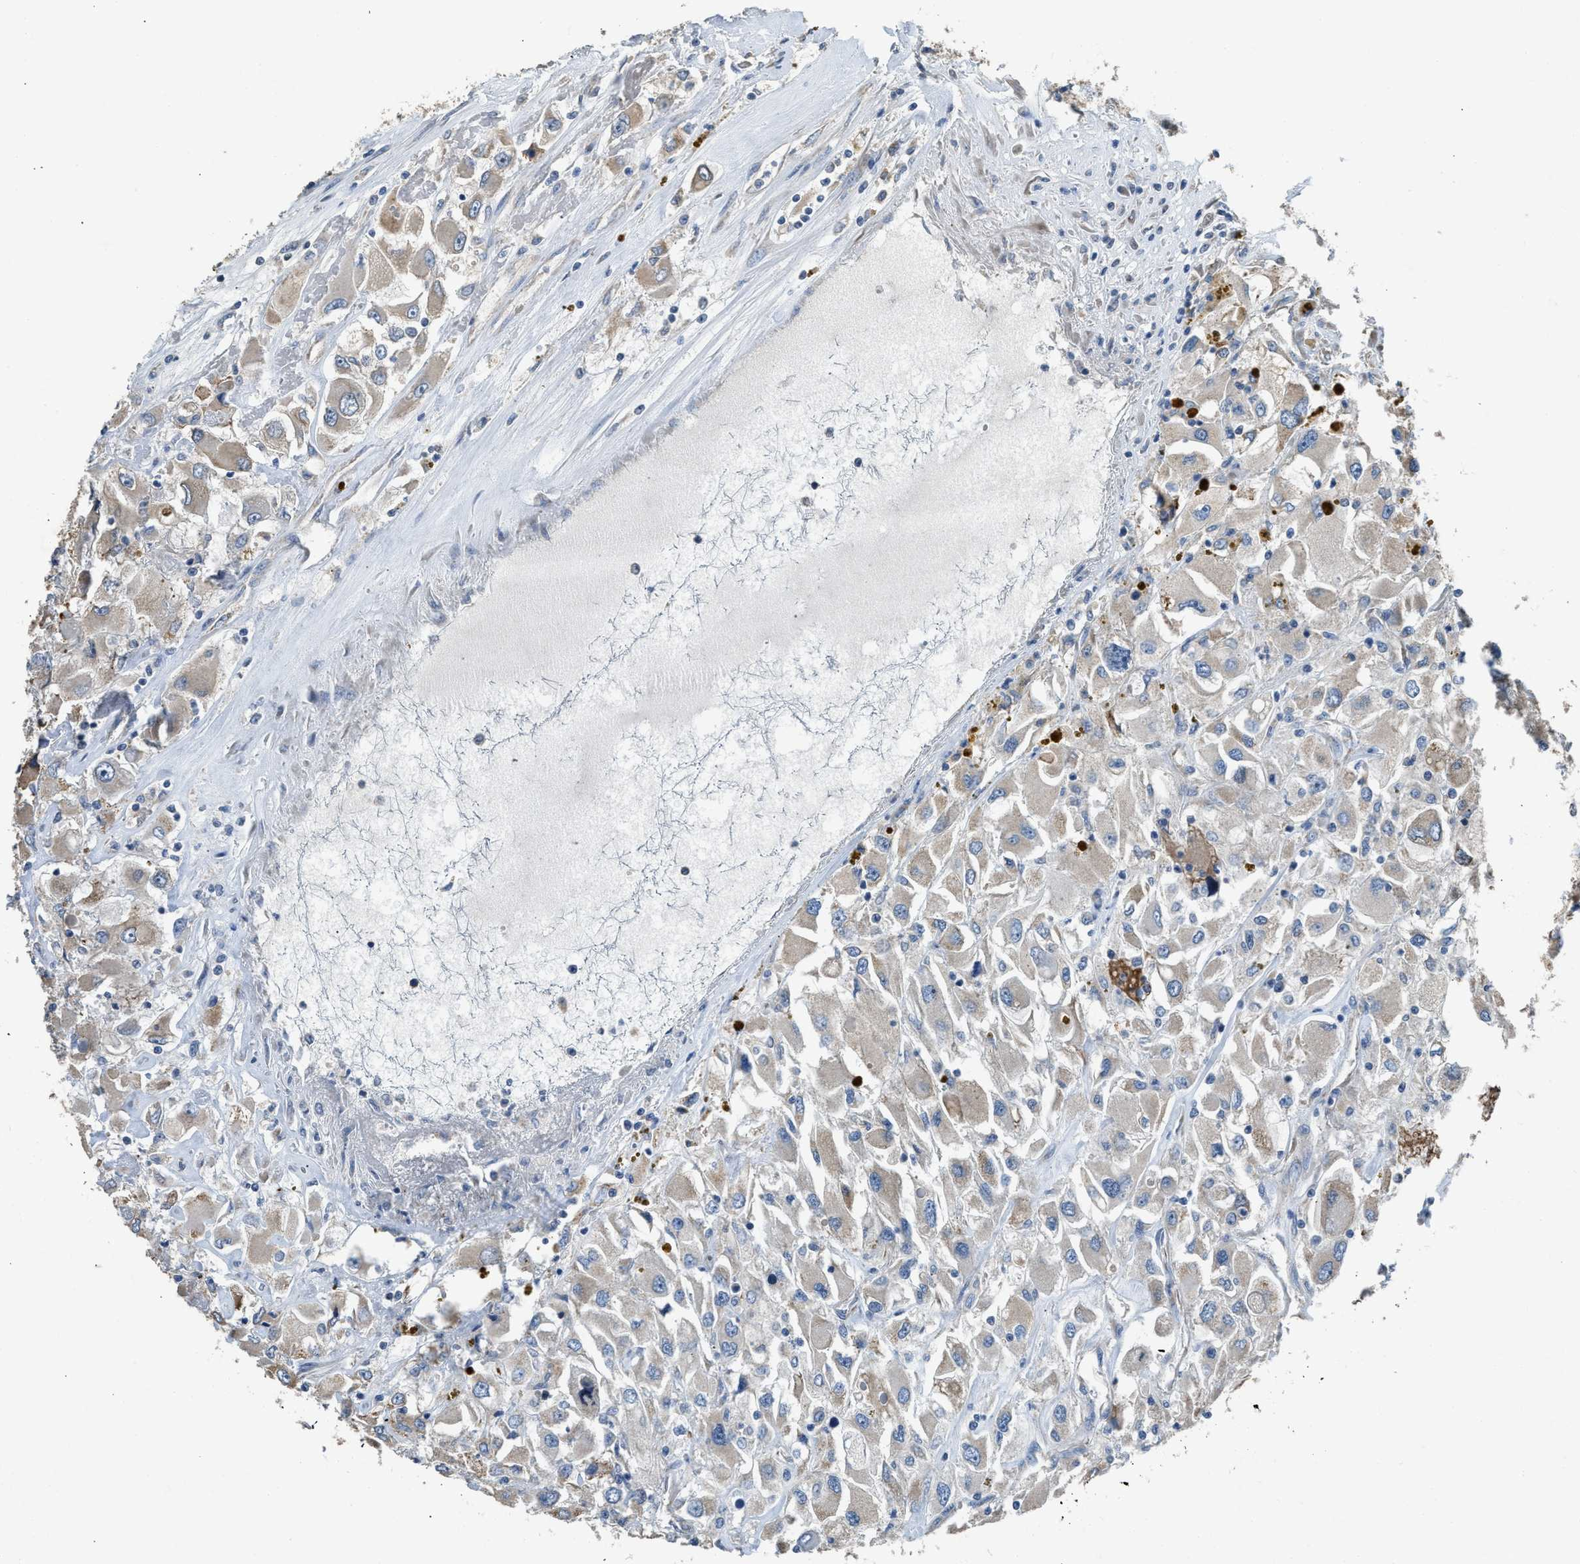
{"staining": {"intensity": "weak", "quantity": ">75%", "location": "cytoplasmic/membranous"}, "tissue": "renal cancer", "cell_type": "Tumor cells", "image_type": "cancer", "snomed": [{"axis": "morphology", "description": "Adenocarcinoma, NOS"}, {"axis": "topography", "description": "Kidney"}], "caption": "The photomicrograph demonstrates staining of renal adenocarcinoma, revealing weak cytoplasmic/membranous protein staining (brown color) within tumor cells.", "gene": "TMEM150A", "patient": {"sex": "female", "age": 52}}